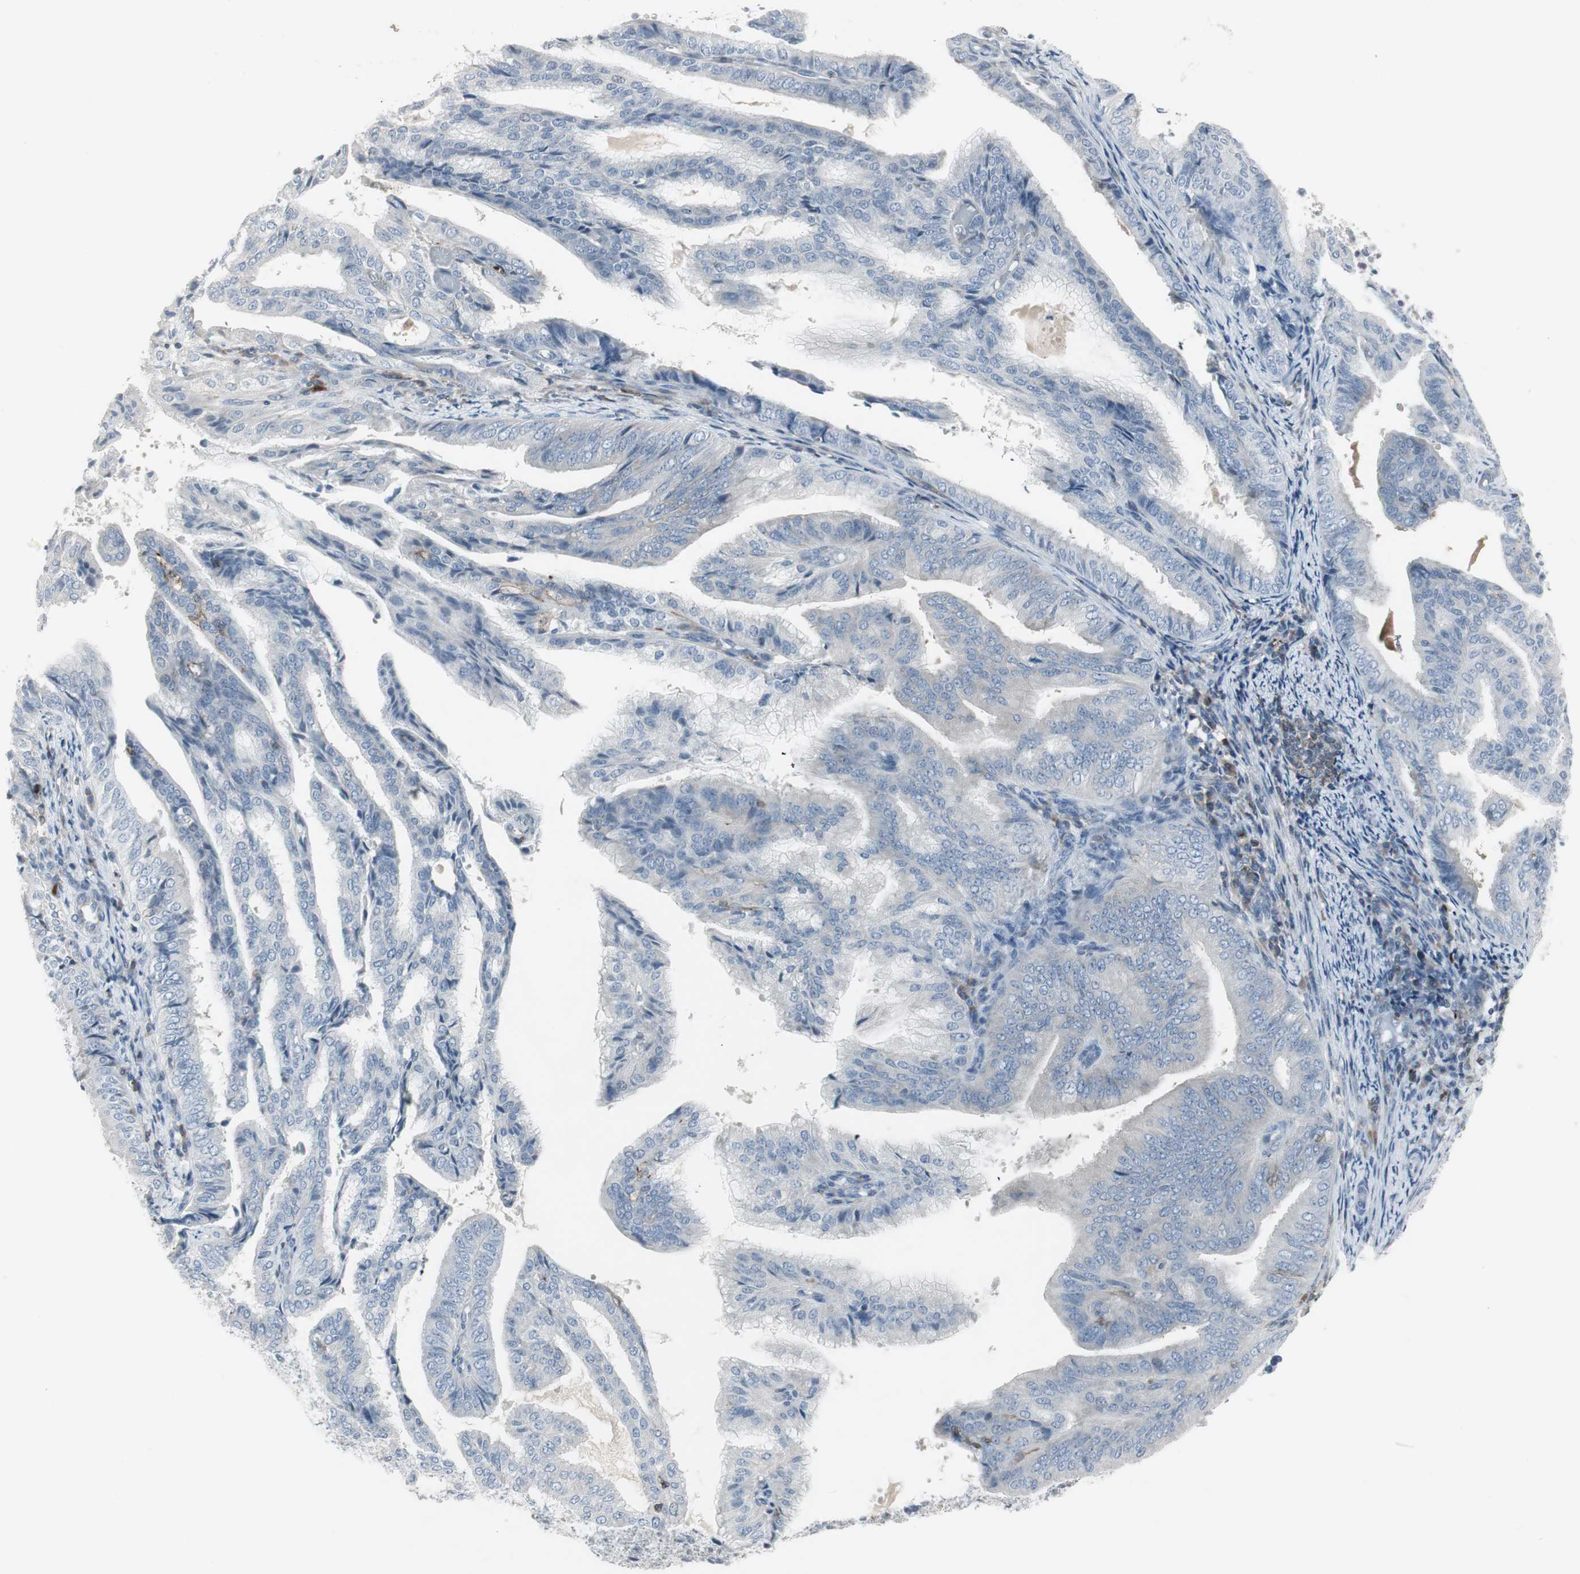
{"staining": {"intensity": "negative", "quantity": "none", "location": "none"}, "tissue": "endometrial cancer", "cell_type": "Tumor cells", "image_type": "cancer", "snomed": [{"axis": "morphology", "description": "Adenocarcinoma, NOS"}, {"axis": "topography", "description": "Endometrium"}], "caption": "This is a micrograph of IHC staining of adenocarcinoma (endometrial), which shows no expression in tumor cells.", "gene": "MAP4K4", "patient": {"sex": "female", "age": 58}}